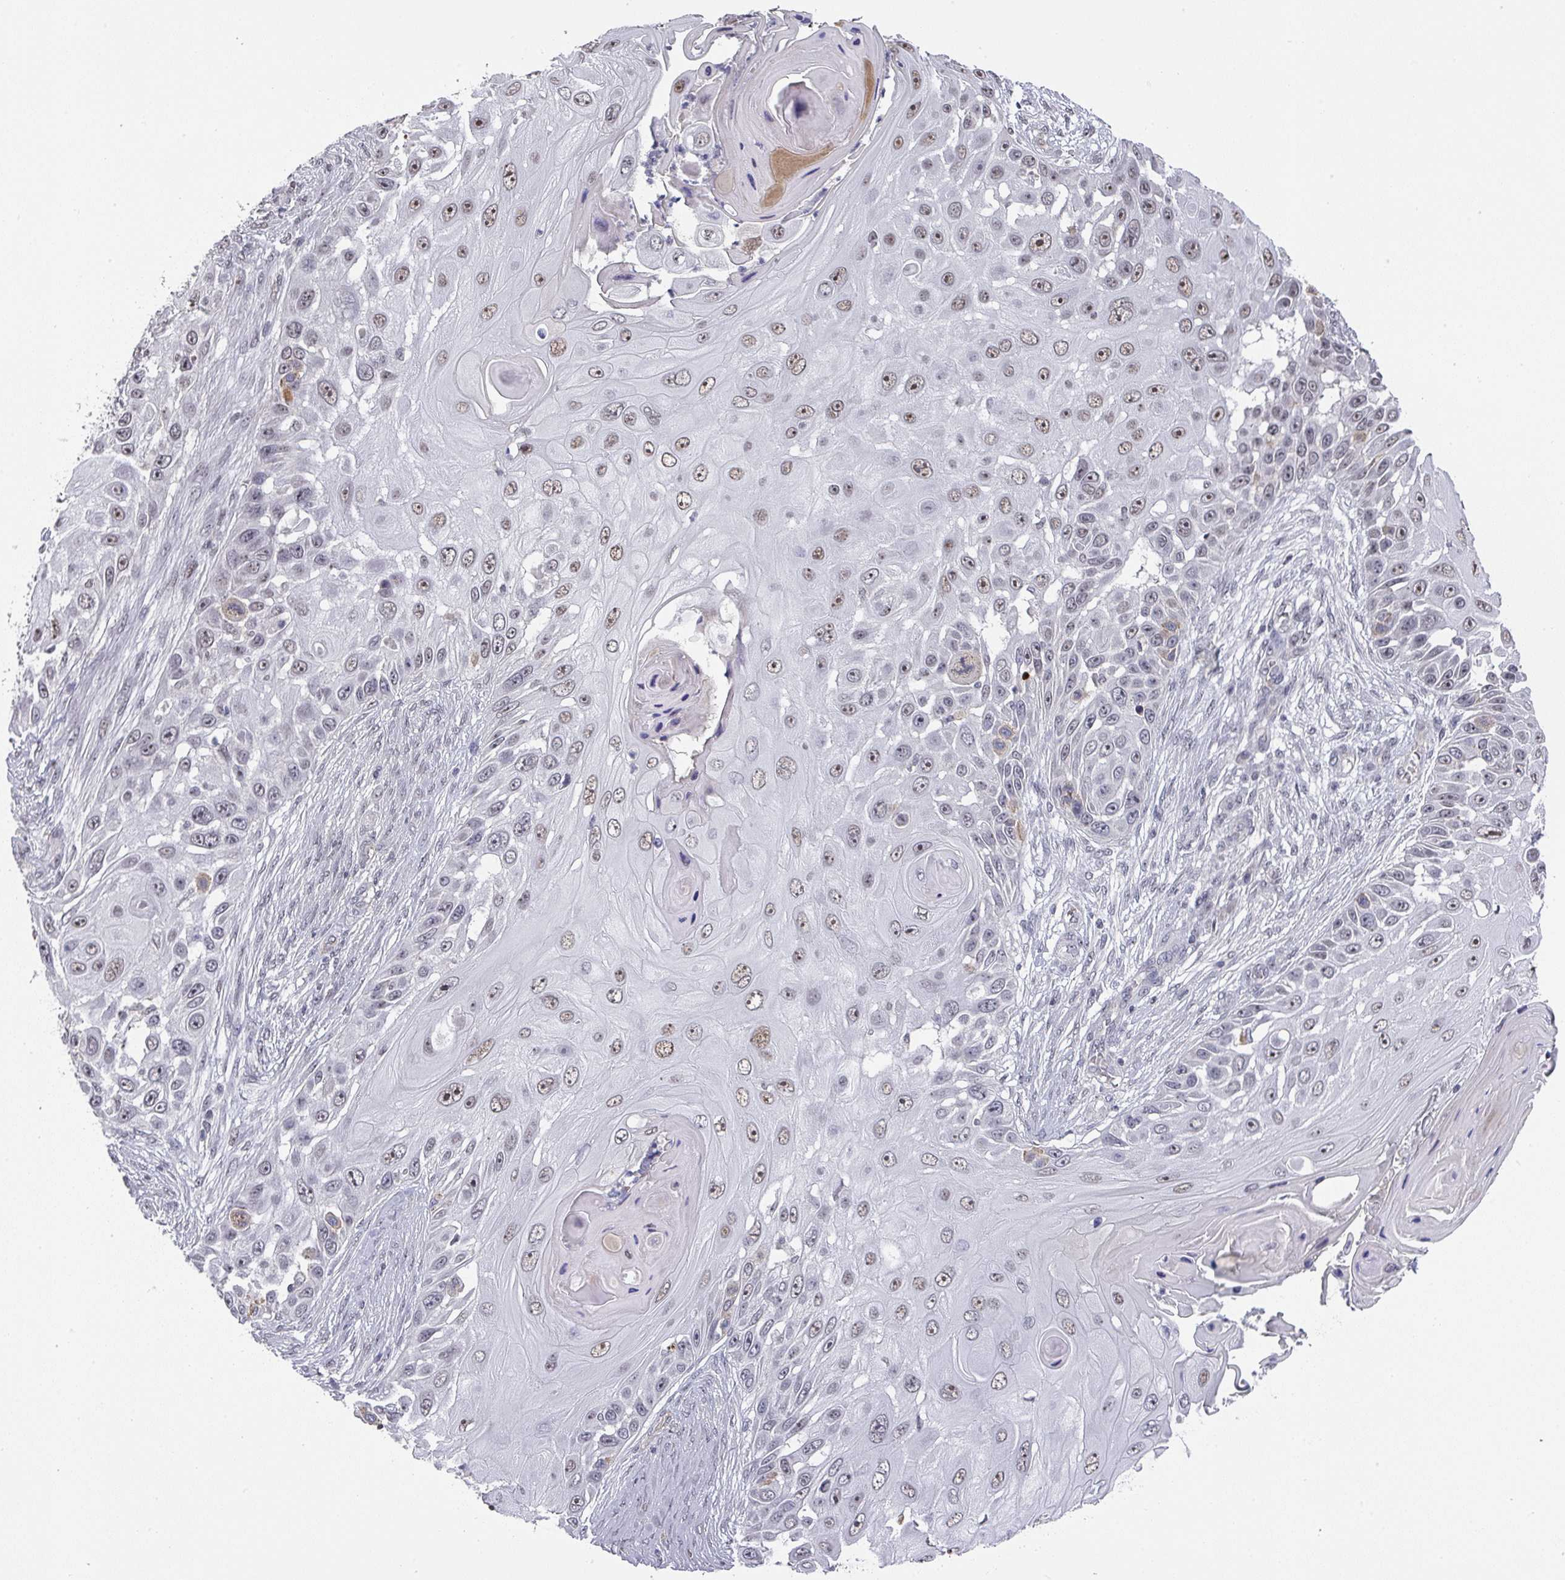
{"staining": {"intensity": "weak", "quantity": ">75%", "location": "nuclear"}, "tissue": "skin cancer", "cell_type": "Tumor cells", "image_type": "cancer", "snomed": [{"axis": "morphology", "description": "Squamous cell carcinoma, NOS"}, {"axis": "topography", "description": "Skin"}], "caption": "Skin squamous cell carcinoma stained for a protein reveals weak nuclear positivity in tumor cells.", "gene": "ZNF654", "patient": {"sex": "female", "age": 44}}